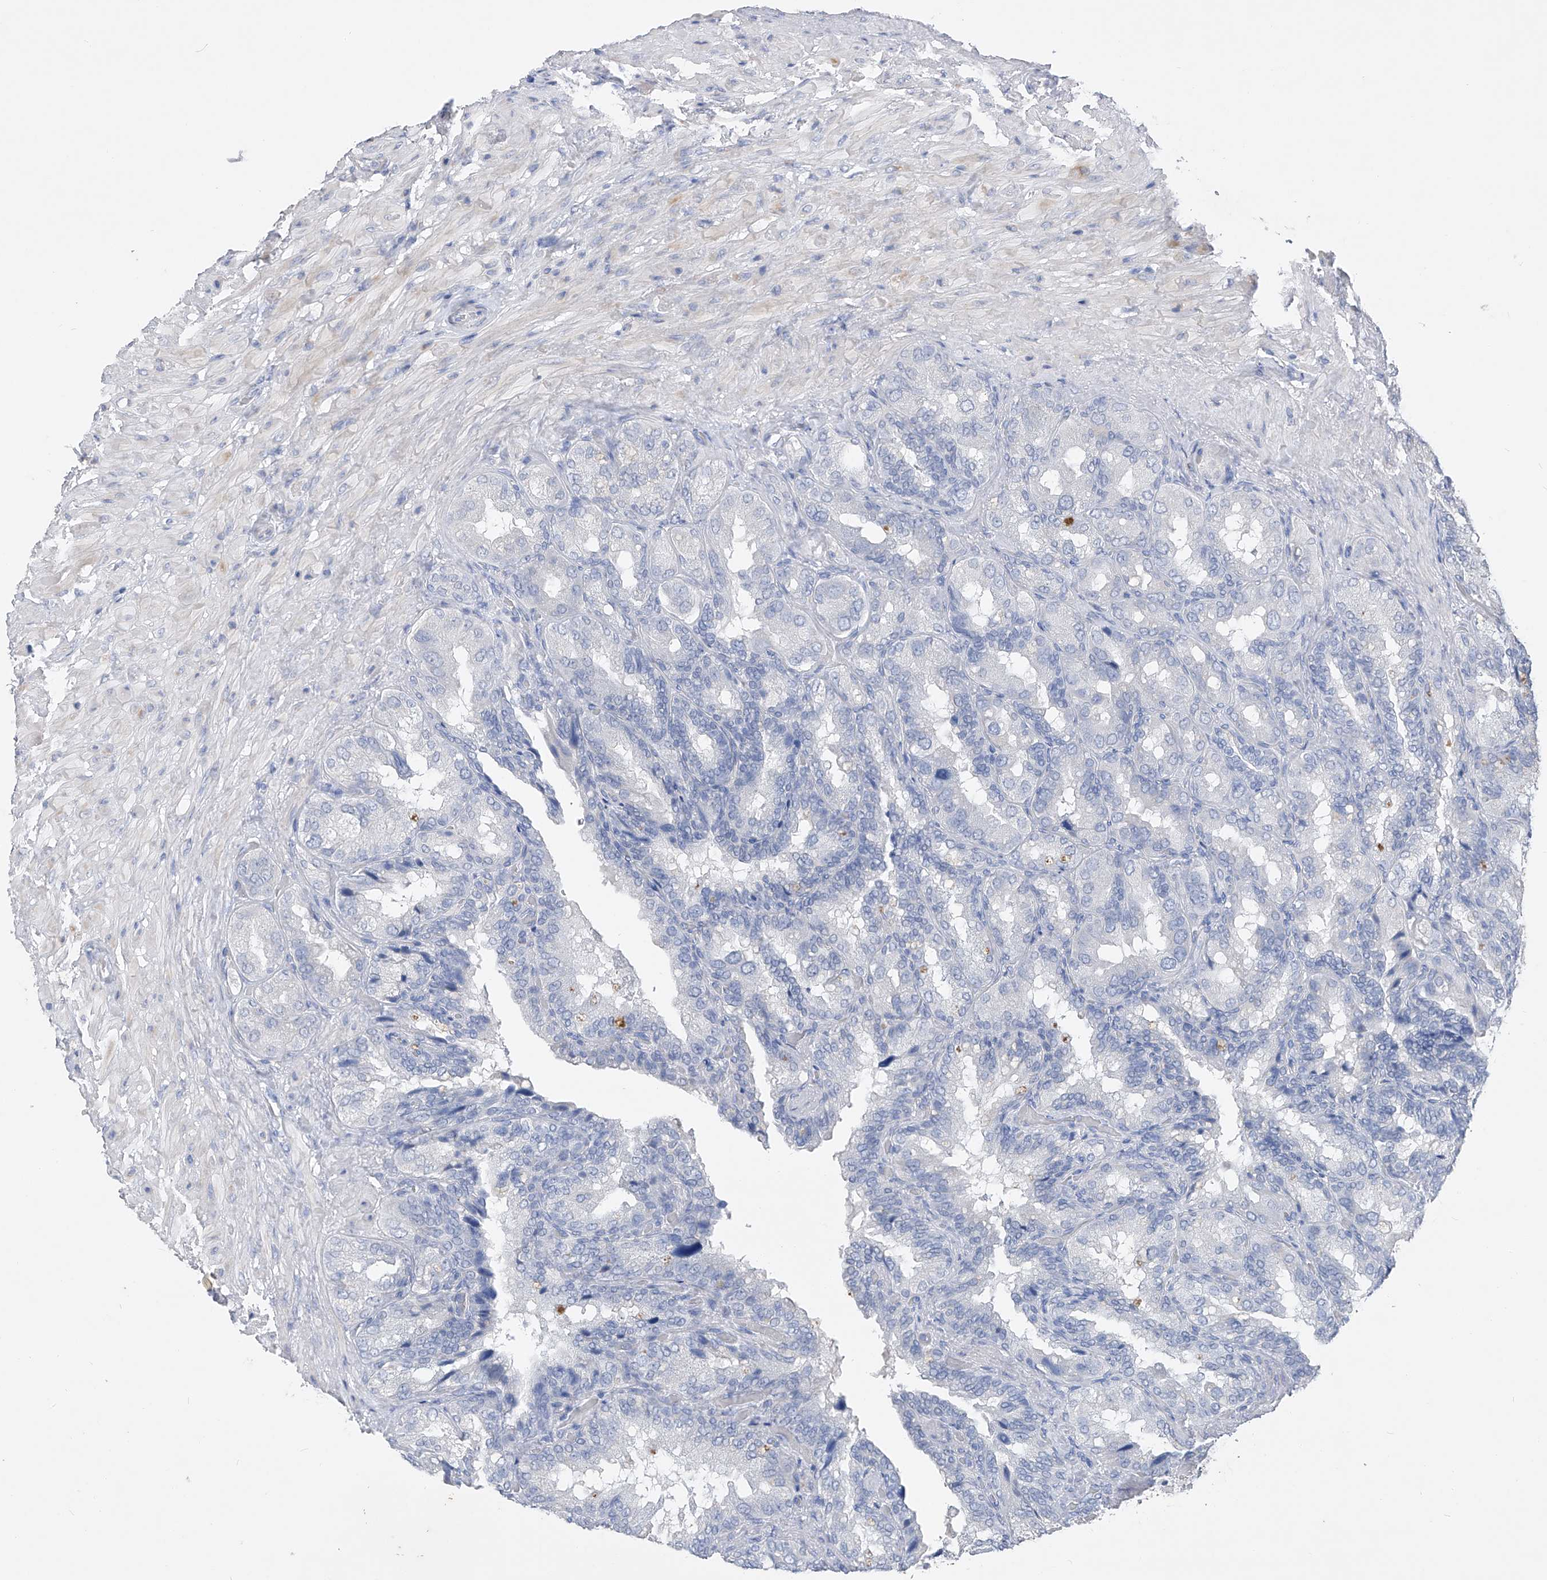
{"staining": {"intensity": "negative", "quantity": "none", "location": "none"}, "tissue": "seminal vesicle", "cell_type": "Glandular cells", "image_type": "normal", "snomed": [{"axis": "morphology", "description": "Normal tissue, NOS"}, {"axis": "topography", "description": "Seminal veicle"}, {"axis": "topography", "description": "Peripheral nerve tissue"}], "caption": "Immunohistochemistry (IHC) of unremarkable seminal vesicle displays no expression in glandular cells.", "gene": "ADRA1A", "patient": {"sex": "male", "age": 63}}